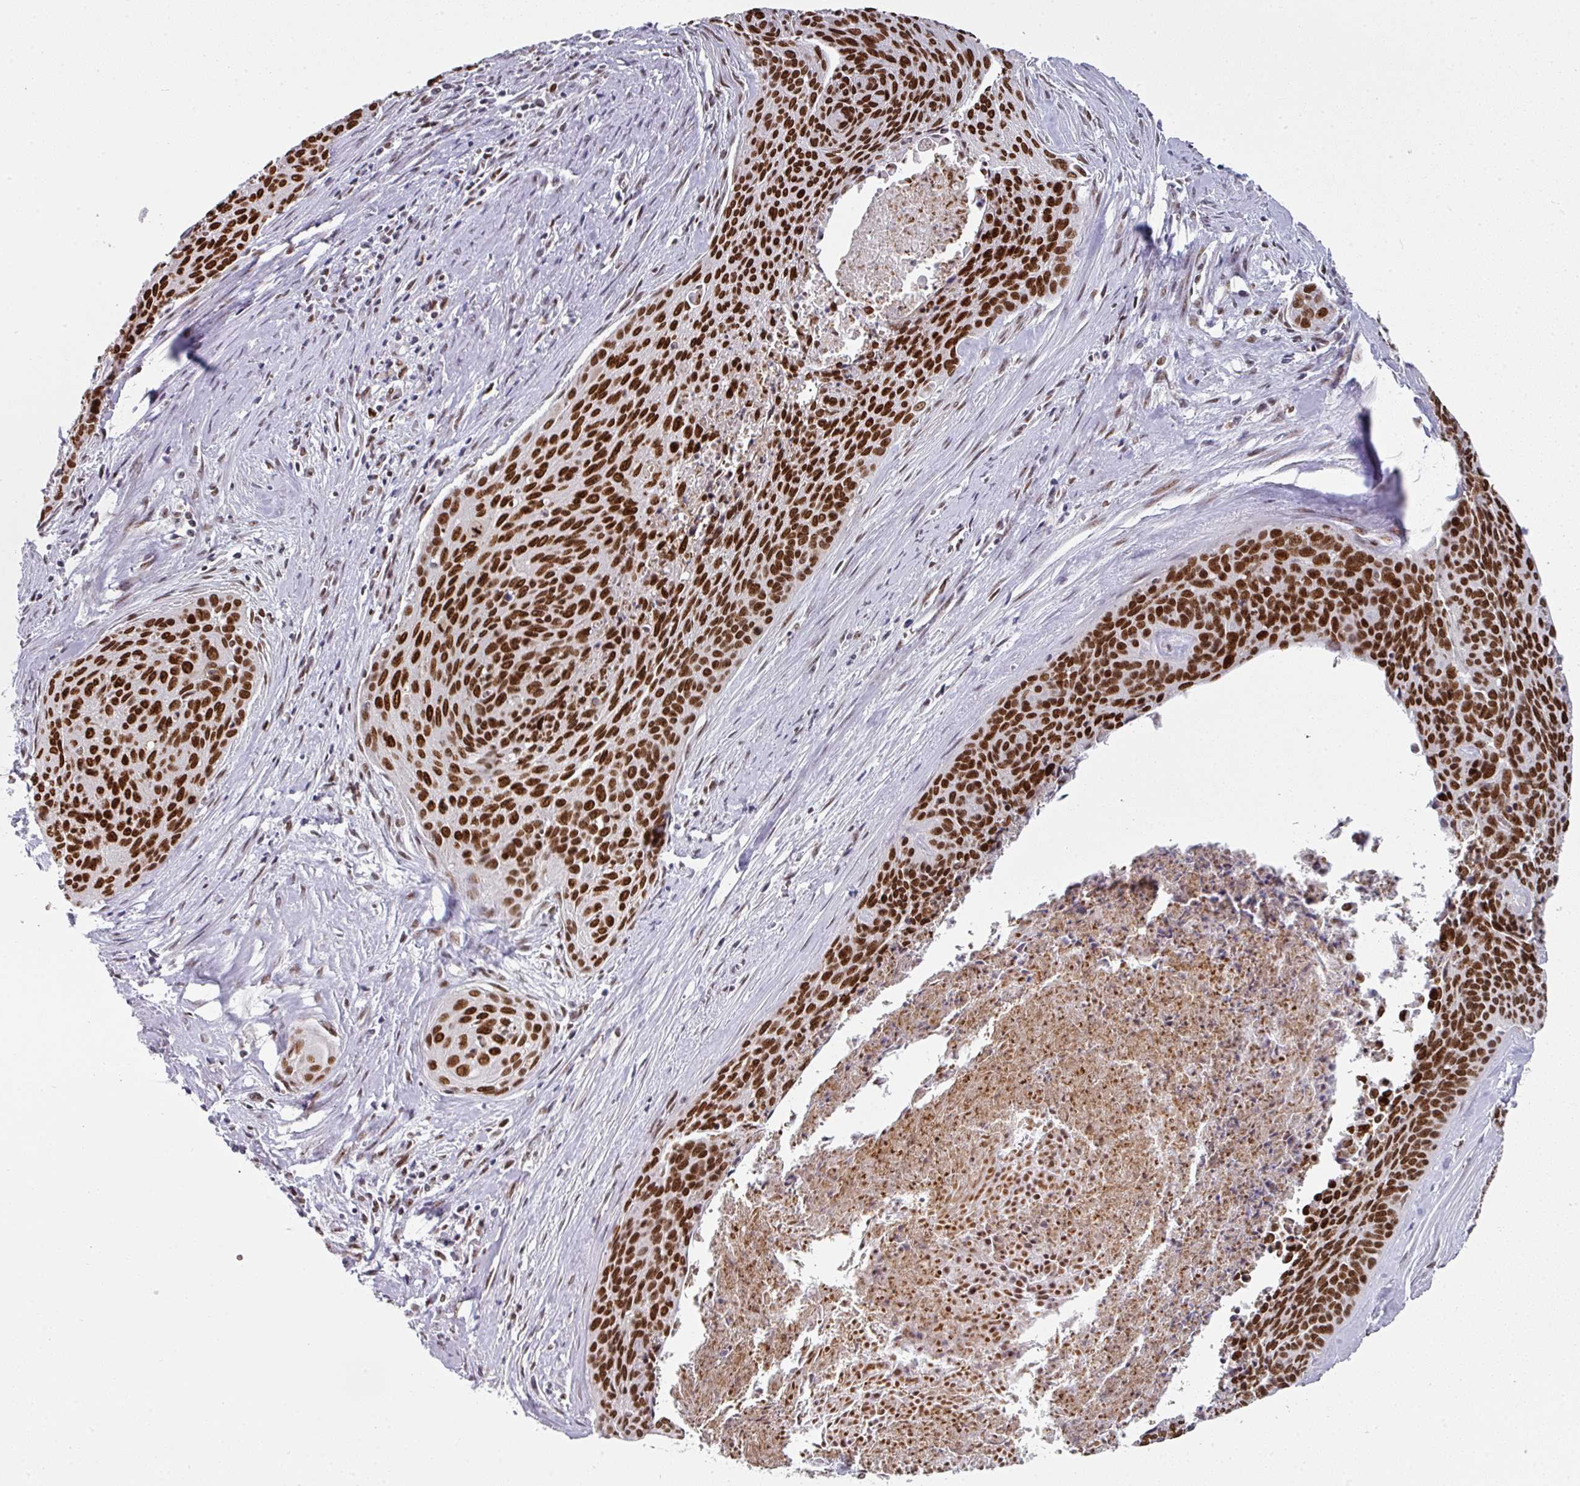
{"staining": {"intensity": "strong", "quantity": ">75%", "location": "nuclear"}, "tissue": "cervical cancer", "cell_type": "Tumor cells", "image_type": "cancer", "snomed": [{"axis": "morphology", "description": "Squamous cell carcinoma, NOS"}, {"axis": "topography", "description": "Cervix"}], "caption": "Immunohistochemistry (IHC) (DAB) staining of human cervical cancer (squamous cell carcinoma) reveals strong nuclear protein positivity in about >75% of tumor cells.", "gene": "RAD50", "patient": {"sex": "female", "age": 55}}